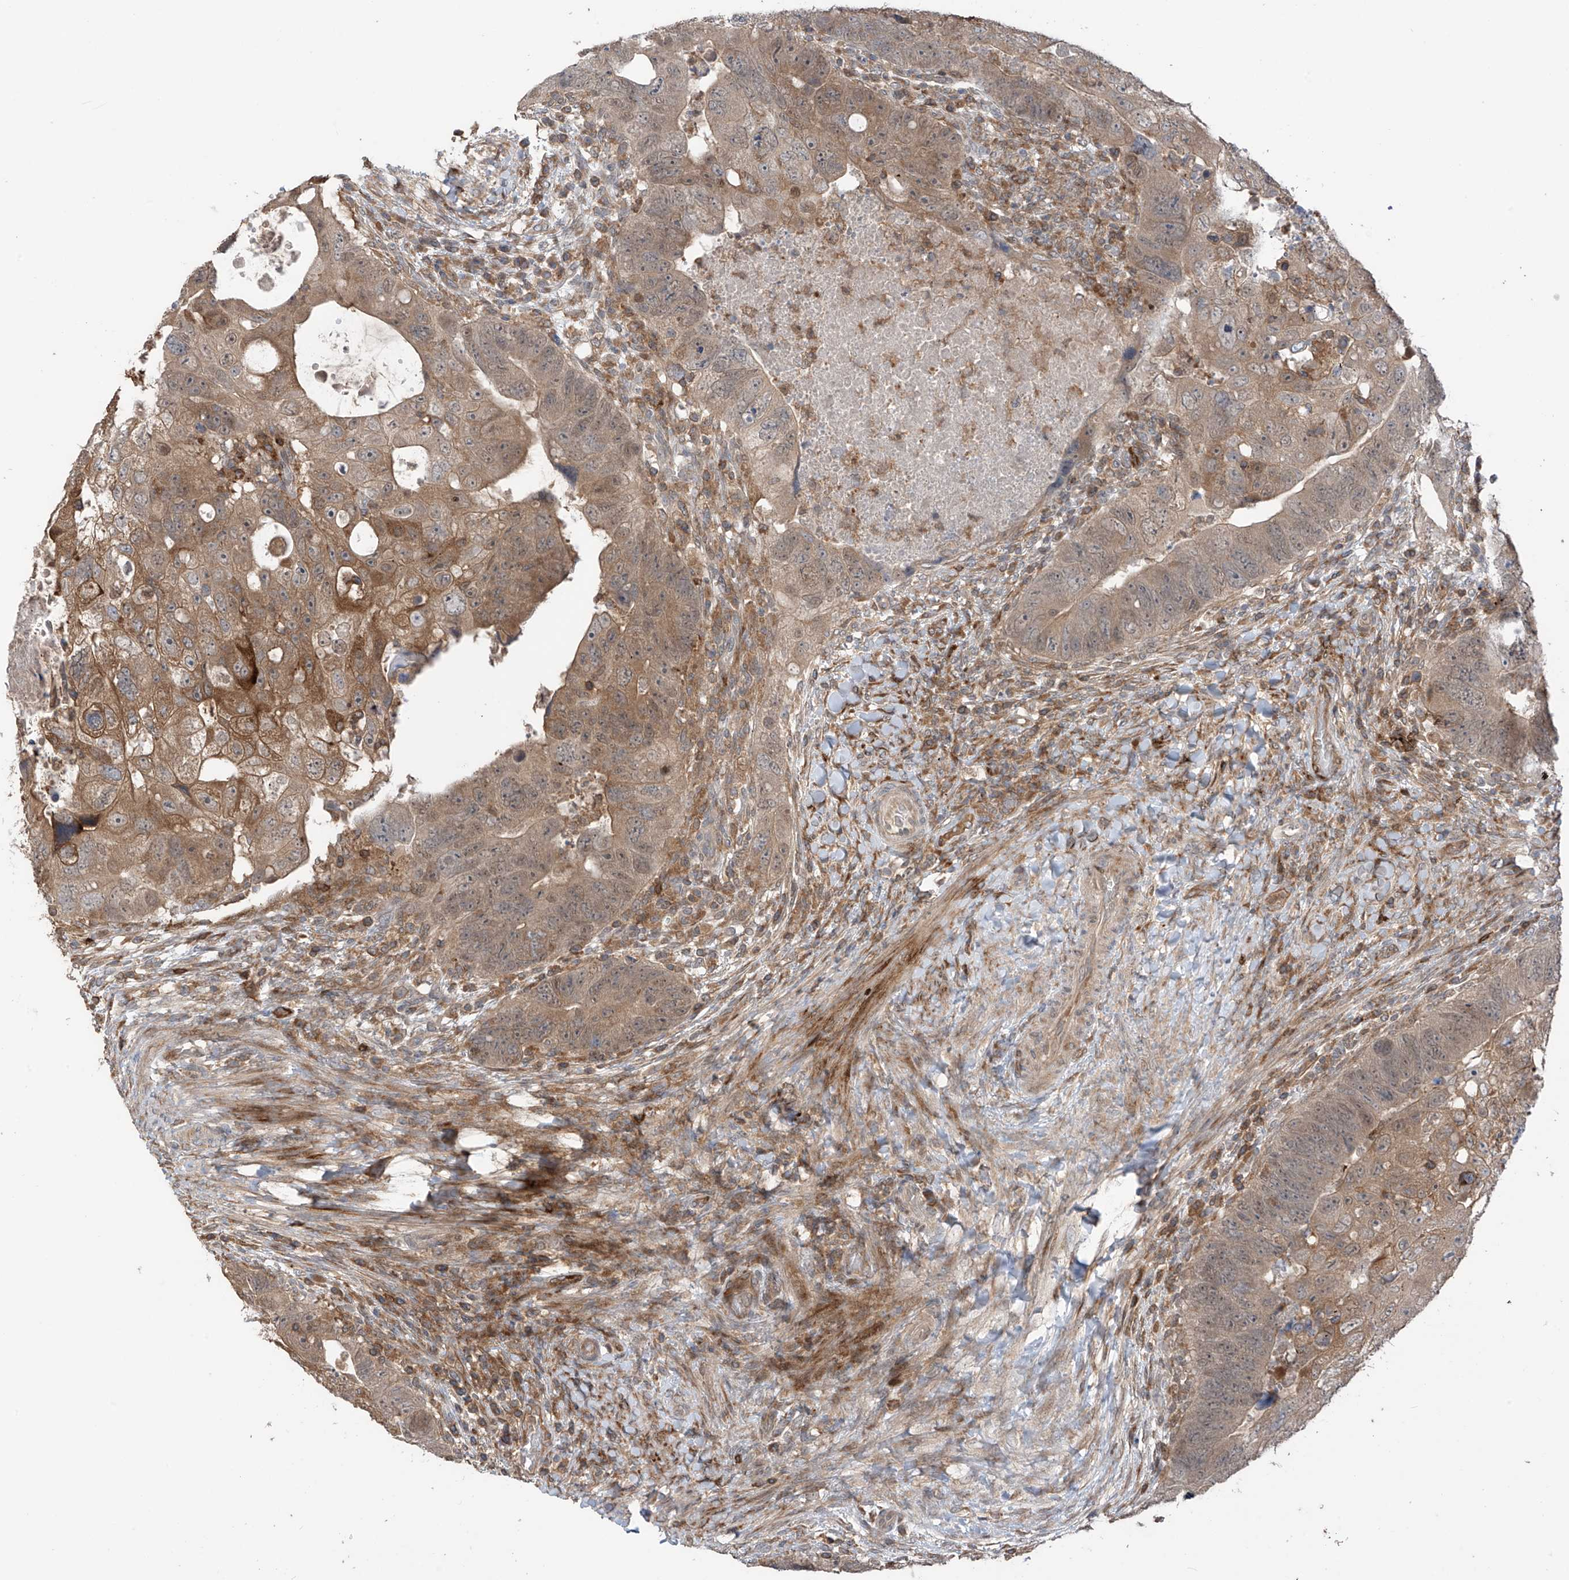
{"staining": {"intensity": "moderate", "quantity": "25%-75%", "location": "cytoplasmic/membranous,nuclear"}, "tissue": "colorectal cancer", "cell_type": "Tumor cells", "image_type": "cancer", "snomed": [{"axis": "morphology", "description": "Adenocarcinoma, NOS"}, {"axis": "topography", "description": "Rectum"}], "caption": "Human colorectal cancer stained with a protein marker exhibits moderate staining in tumor cells.", "gene": "SAMD3", "patient": {"sex": "male", "age": 59}}